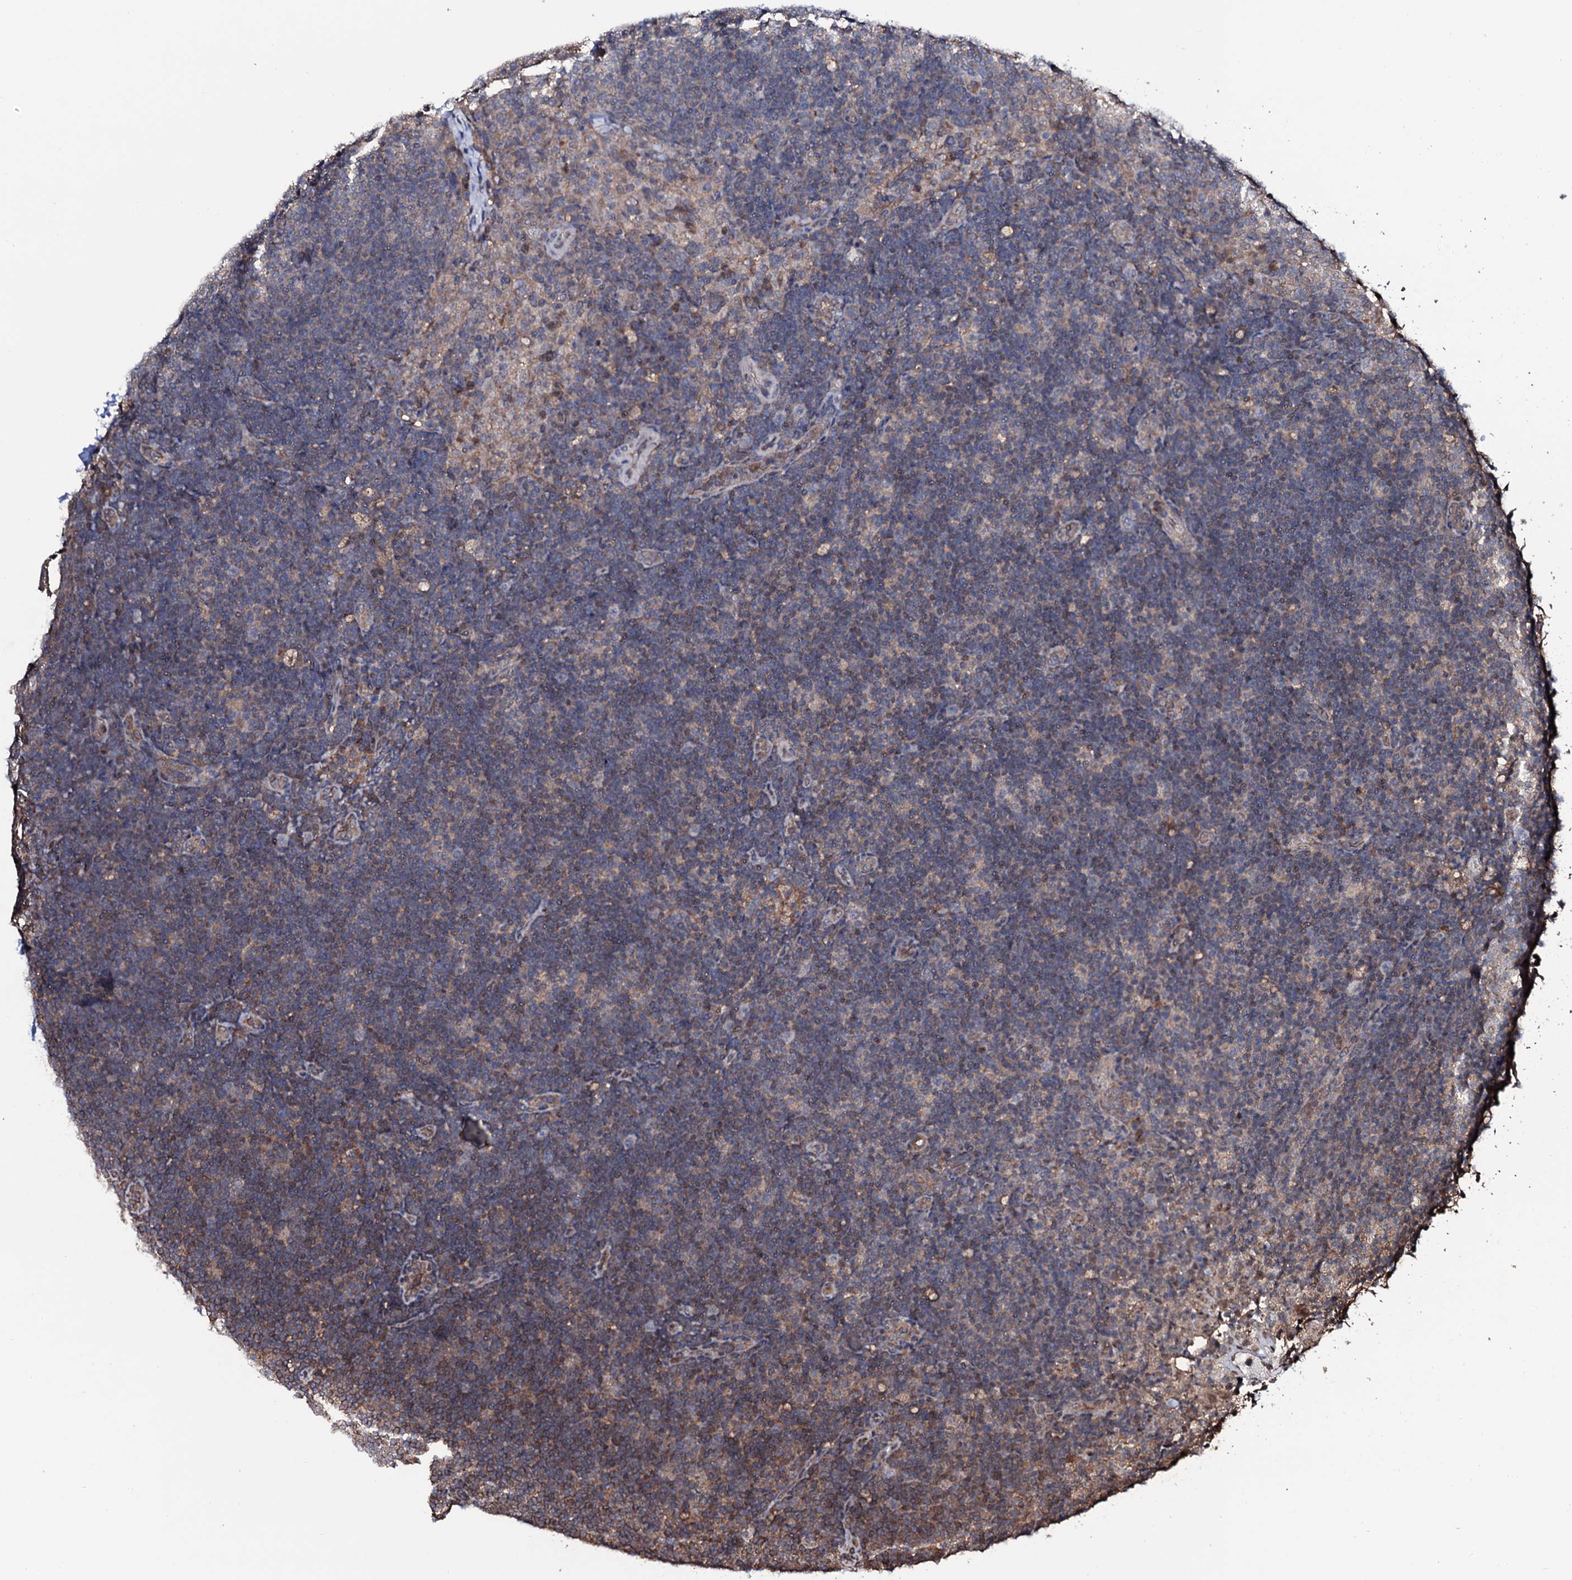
{"staining": {"intensity": "weak", "quantity": "<25%", "location": "cytoplasmic/membranous"}, "tissue": "lymph node", "cell_type": "Germinal center cells", "image_type": "normal", "snomed": [{"axis": "morphology", "description": "Normal tissue, NOS"}, {"axis": "topography", "description": "Lymph node"}], "caption": "Lymph node stained for a protein using immunohistochemistry reveals no positivity germinal center cells.", "gene": "COG6", "patient": {"sex": "female", "age": 70}}